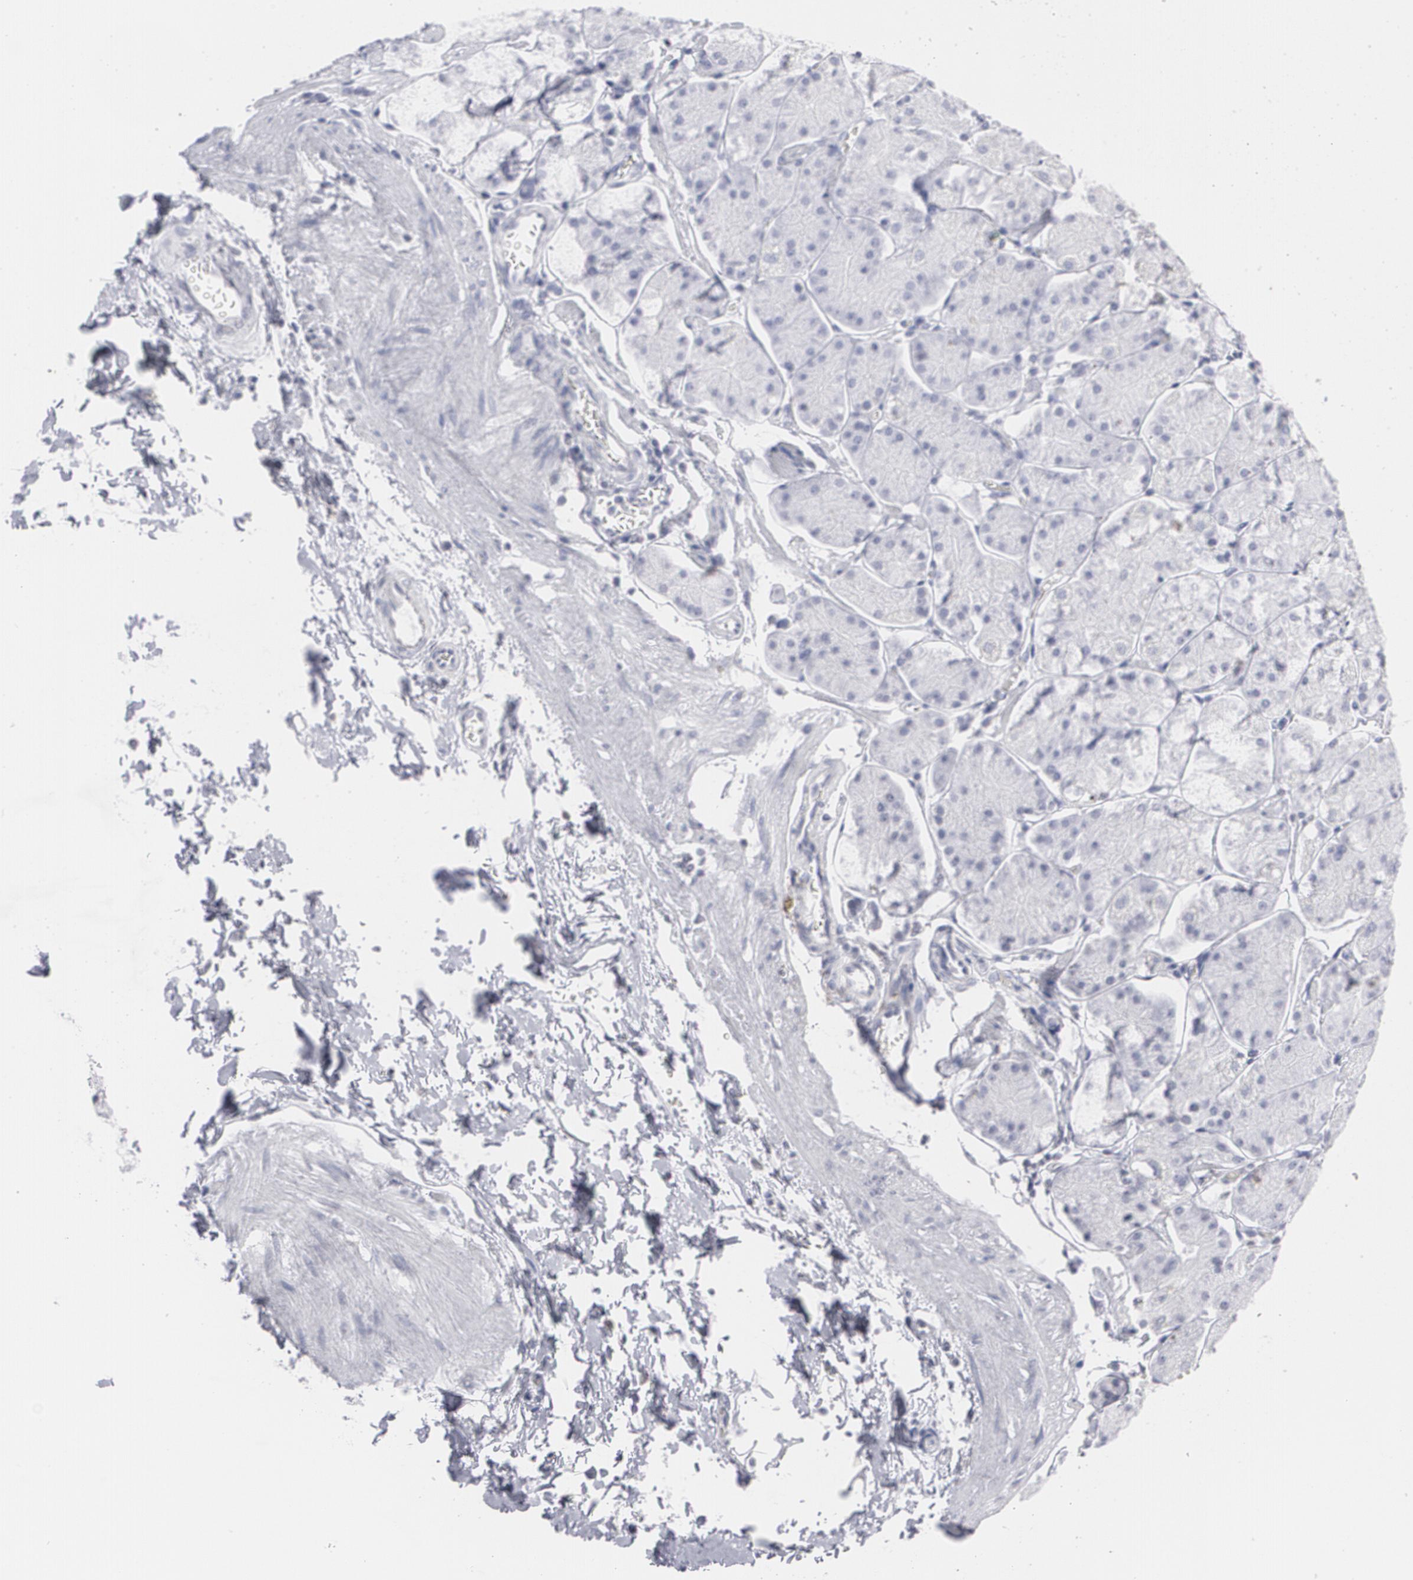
{"staining": {"intensity": "weak", "quantity": "25%-75%", "location": "nuclear"}, "tissue": "stomach", "cell_type": "Glandular cells", "image_type": "normal", "snomed": [{"axis": "morphology", "description": "Normal tissue, NOS"}, {"axis": "topography", "description": "Stomach, upper"}, {"axis": "topography", "description": "Stomach"}], "caption": "This is a micrograph of immunohistochemistry staining of unremarkable stomach, which shows weak positivity in the nuclear of glandular cells.", "gene": "MCL1", "patient": {"sex": "male", "age": 76}}